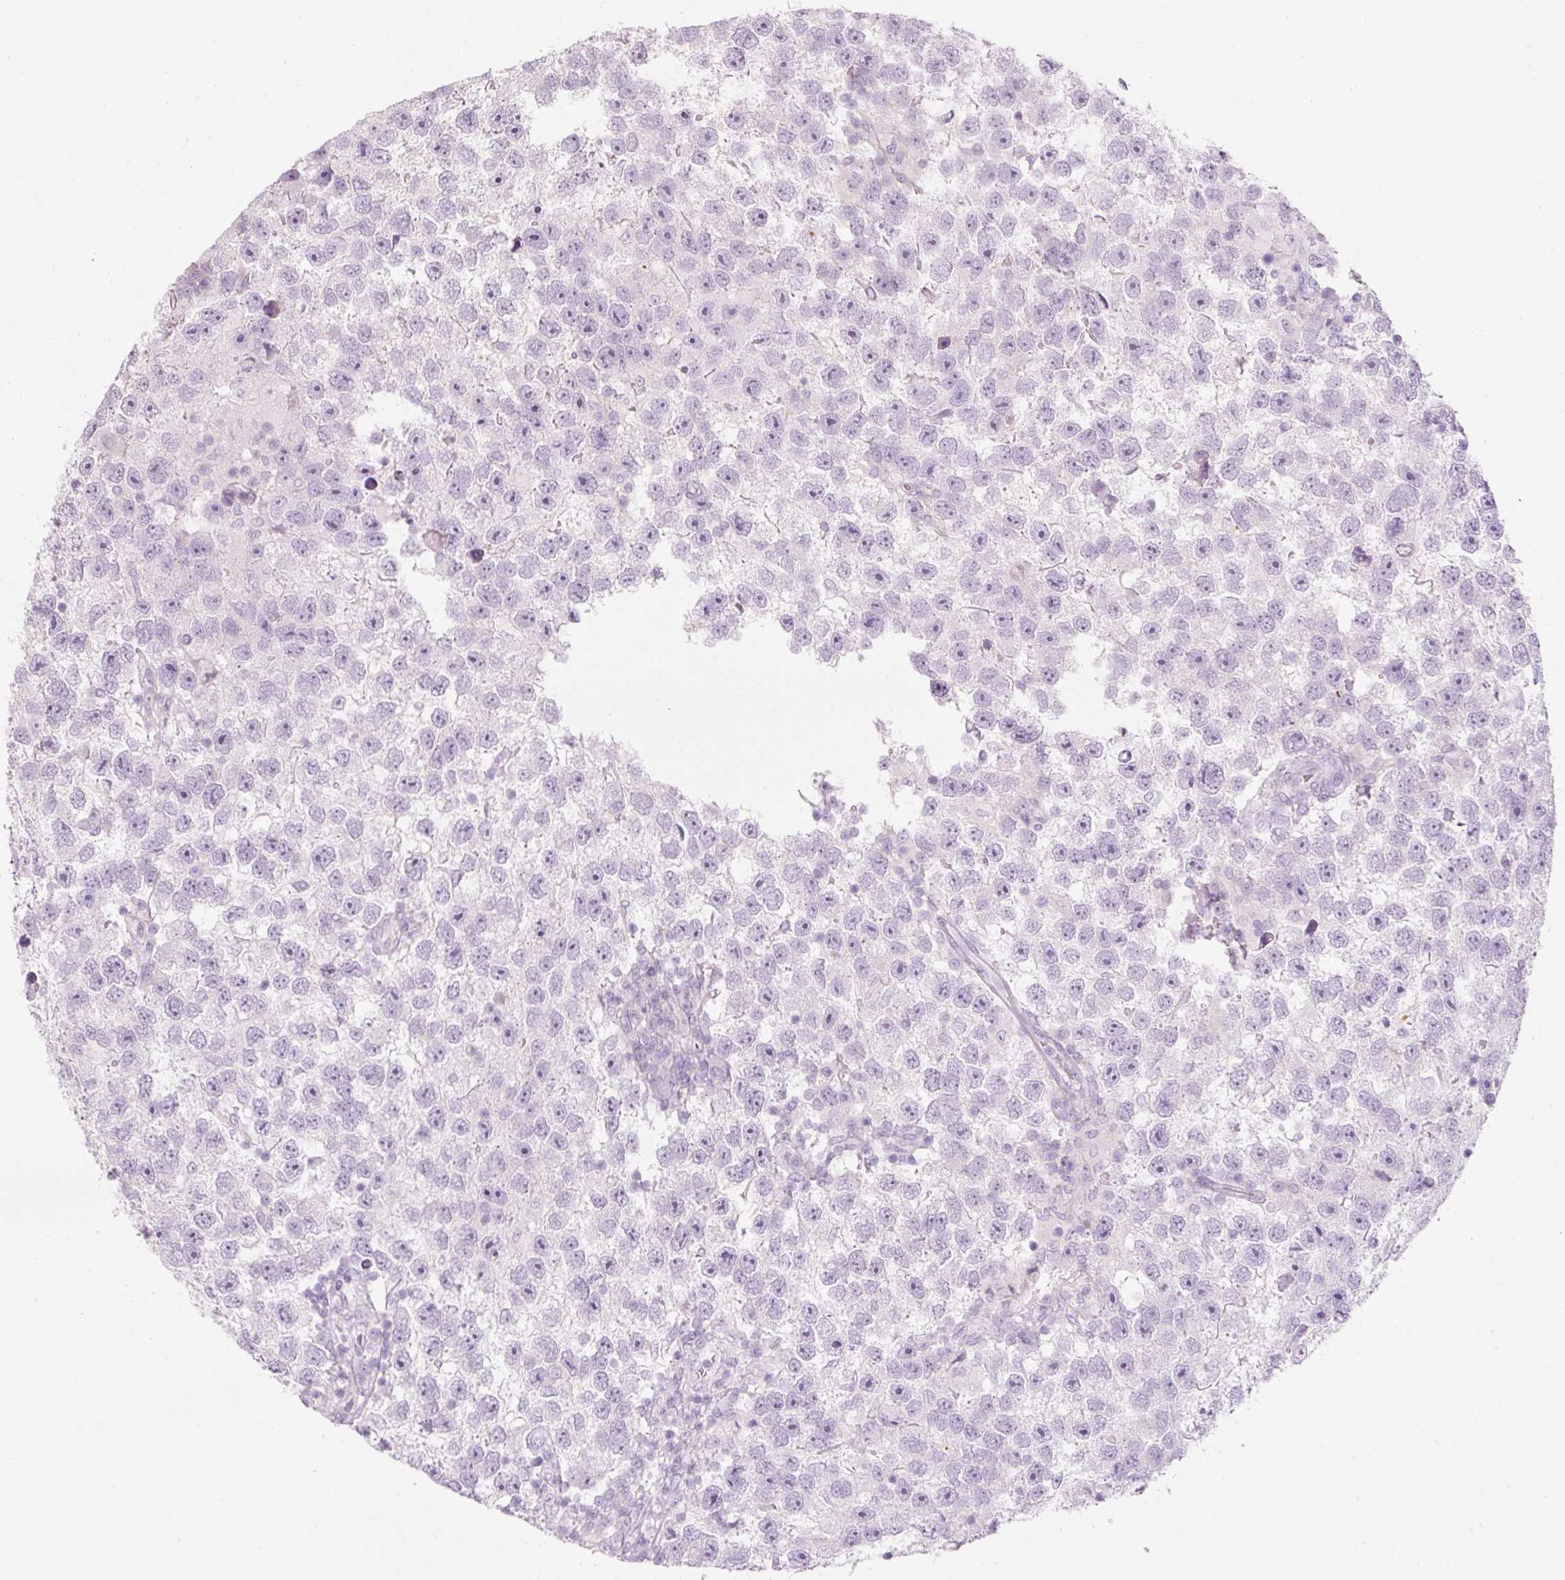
{"staining": {"intensity": "negative", "quantity": "none", "location": "none"}, "tissue": "testis cancer", "cell_type": "Tumor cells", "image_type": "cancer", "snomed": [{"axis": "morphology", "description": "Seminoma, NOS"}, {"axis": "topography", "description": "Testis"}], "caption": "DAB (3,3'-diaminobenzidine) immunohistochemical staining of human testis cancer exhibits no significant positivity in tumor cells. The staining is performed using DAB (3,3'-diaminobenzidine) brown chromogen with nuclei counter-stained in using hematoxylin.", "gene": "CMA1", "patient": {"sex": "male", "age": 26}}